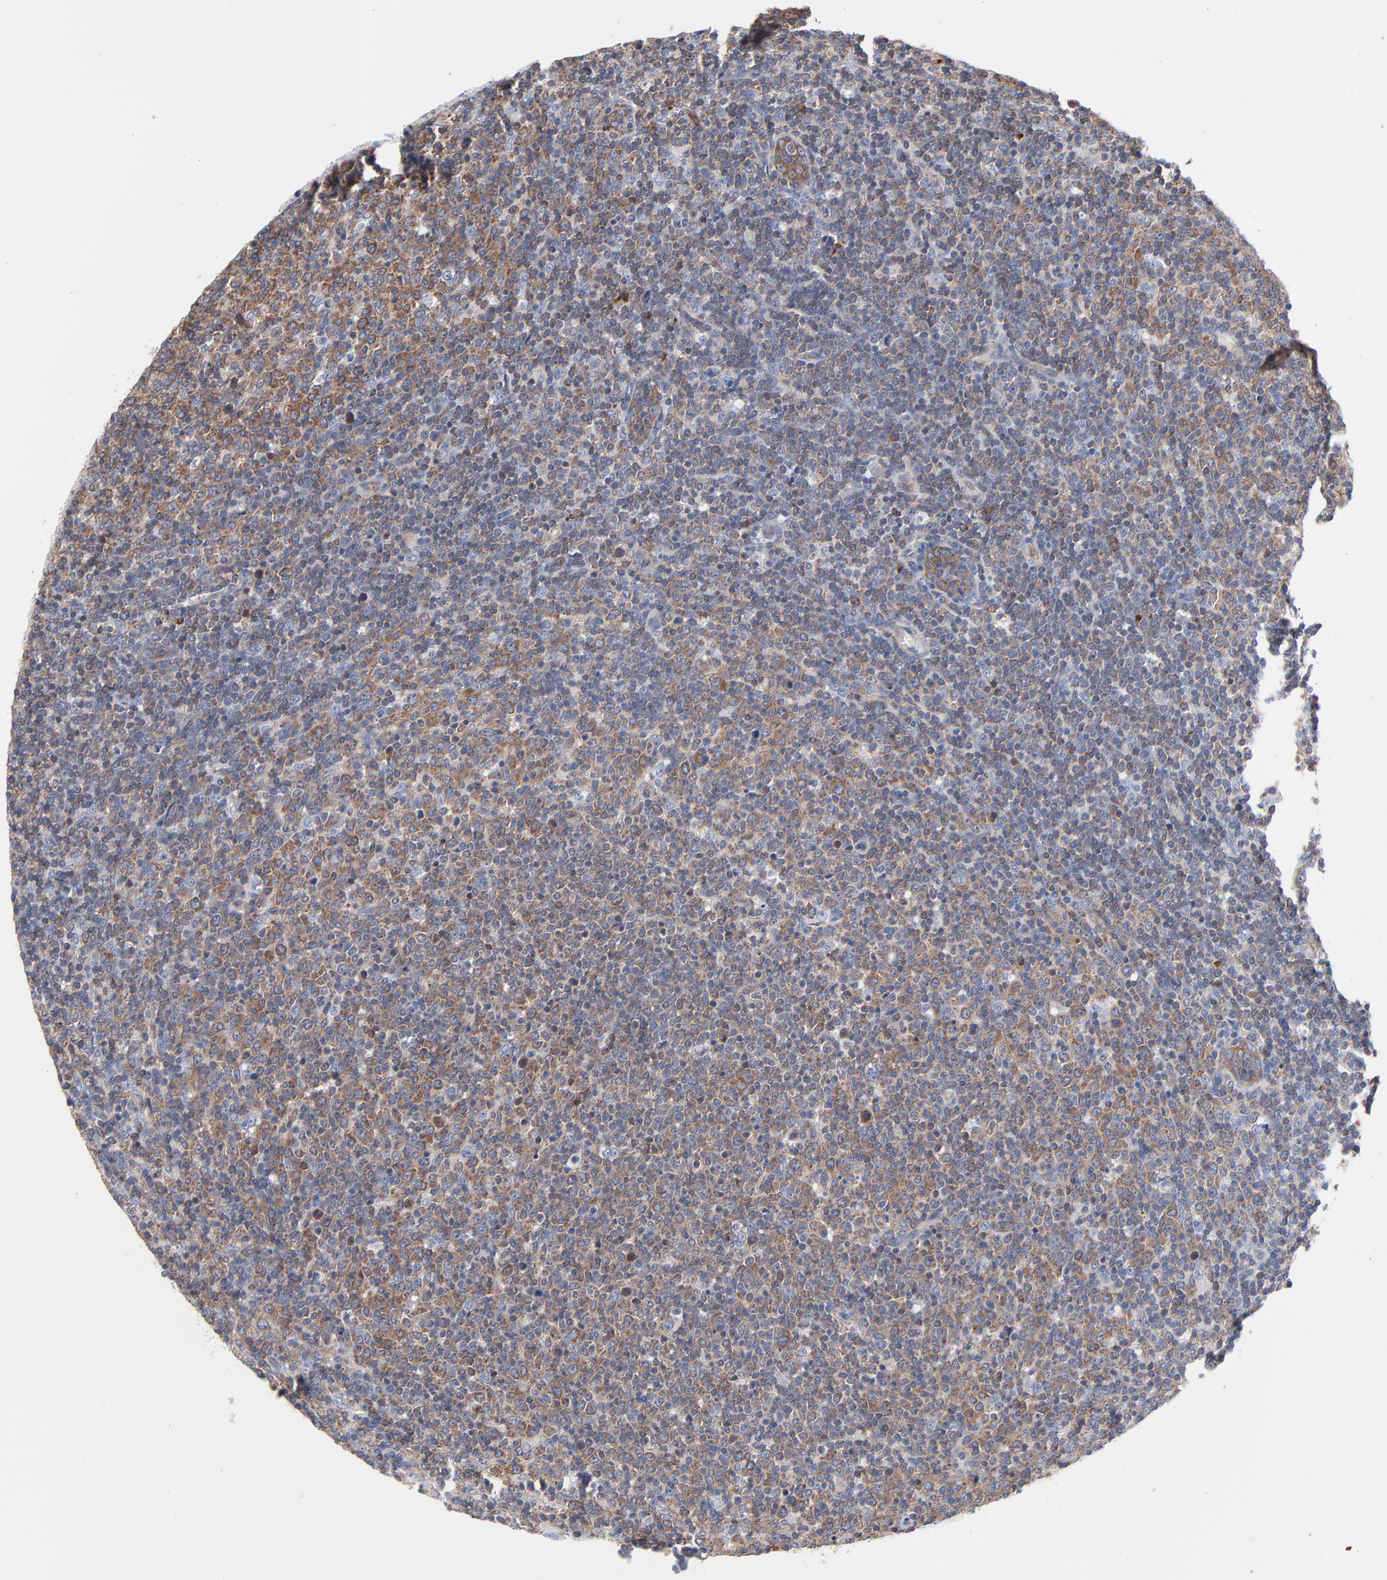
{"staining": {"intensity": "moderate", "quantity": ">75%", "location": "cytoplasmic/membranous"}, "tissue": "lymphoma", "cell_type": "Tumor cells", "image_type": "cancer", "snomed": [{"axis": "morphology", "description": "Malignant lymphoma, non-Hodgkin's type, Low grade"}, {"axis": "topography", "description": "Lymph node"}], "caption": "Protein expression analysis of human lymphoma reveals moderate cytoplasmic/membranous staining in approximately >75% of tumor cells. (Stains: DAB in brown, nuclei in blue, Microscopy: brightfield microscopy at high magnification).", "gene": "CD2AP", "patient": {"sex": "male", "age": 70}}